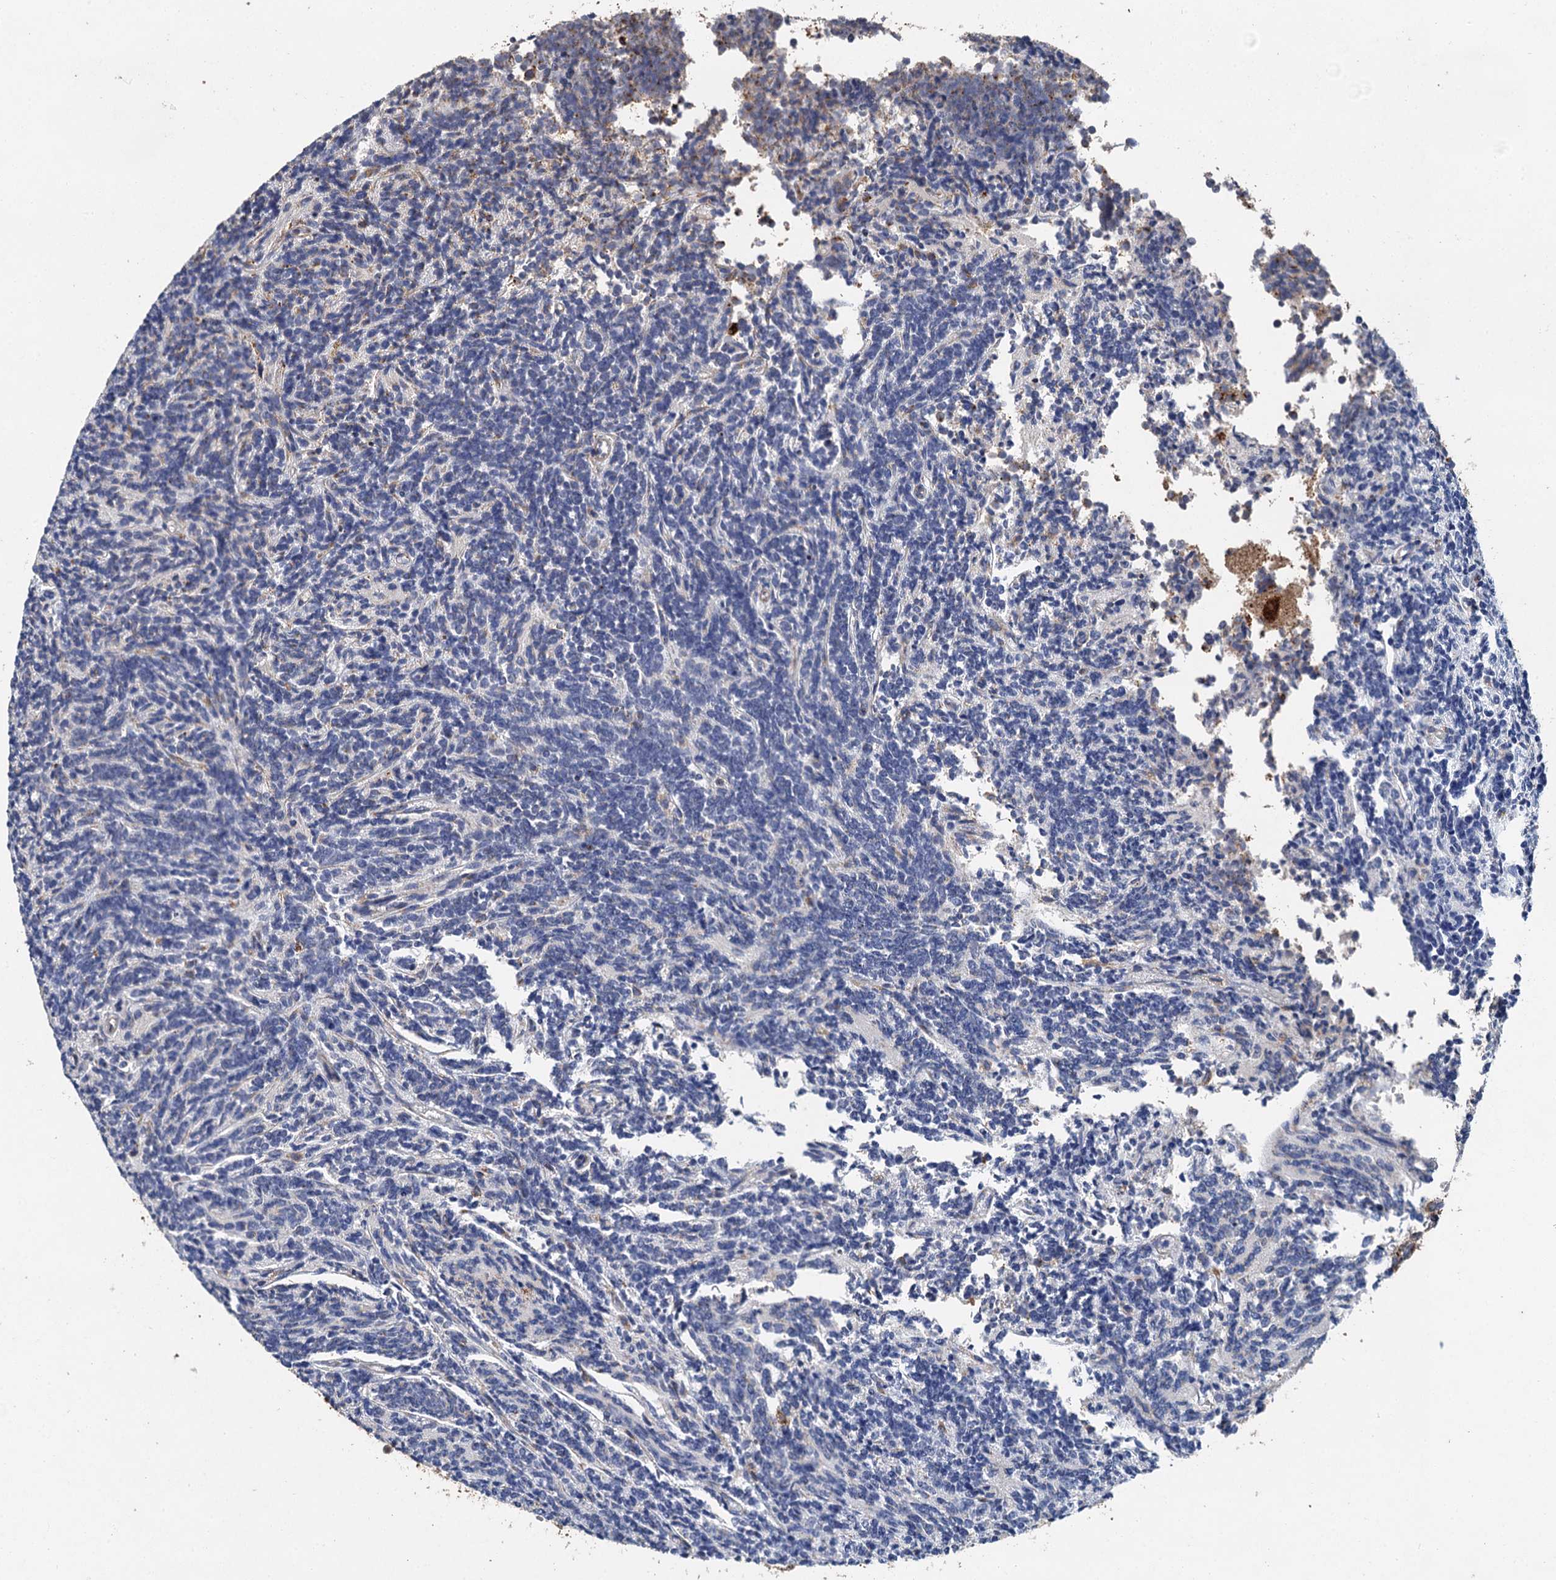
{"staining": {"intensity": "negative", "quantity": "none", "location": "none"}, "tissue": "glioma", "cell_type": "Tumor cells", "image_type": "cancer", "snomed": [{"axis": "morphology", "description": "Glioma, malignant, Low grade"}, {"axis": "topography", "description": "Brain"}], "caption": "DAB (3,3'-diaminobenzidine) immunohistochemical staining of glioma demonstrates no significant positivity in tumor cells. Brightfield microscopy of immunohistochemistry (IHC) stained with DAB (3,3'-diaminobenzidine) (brown) and hematoxylin (blue), captured at high magnification.", "gene": "GBA1", "patient": {"sex": "female", "age": 1}}